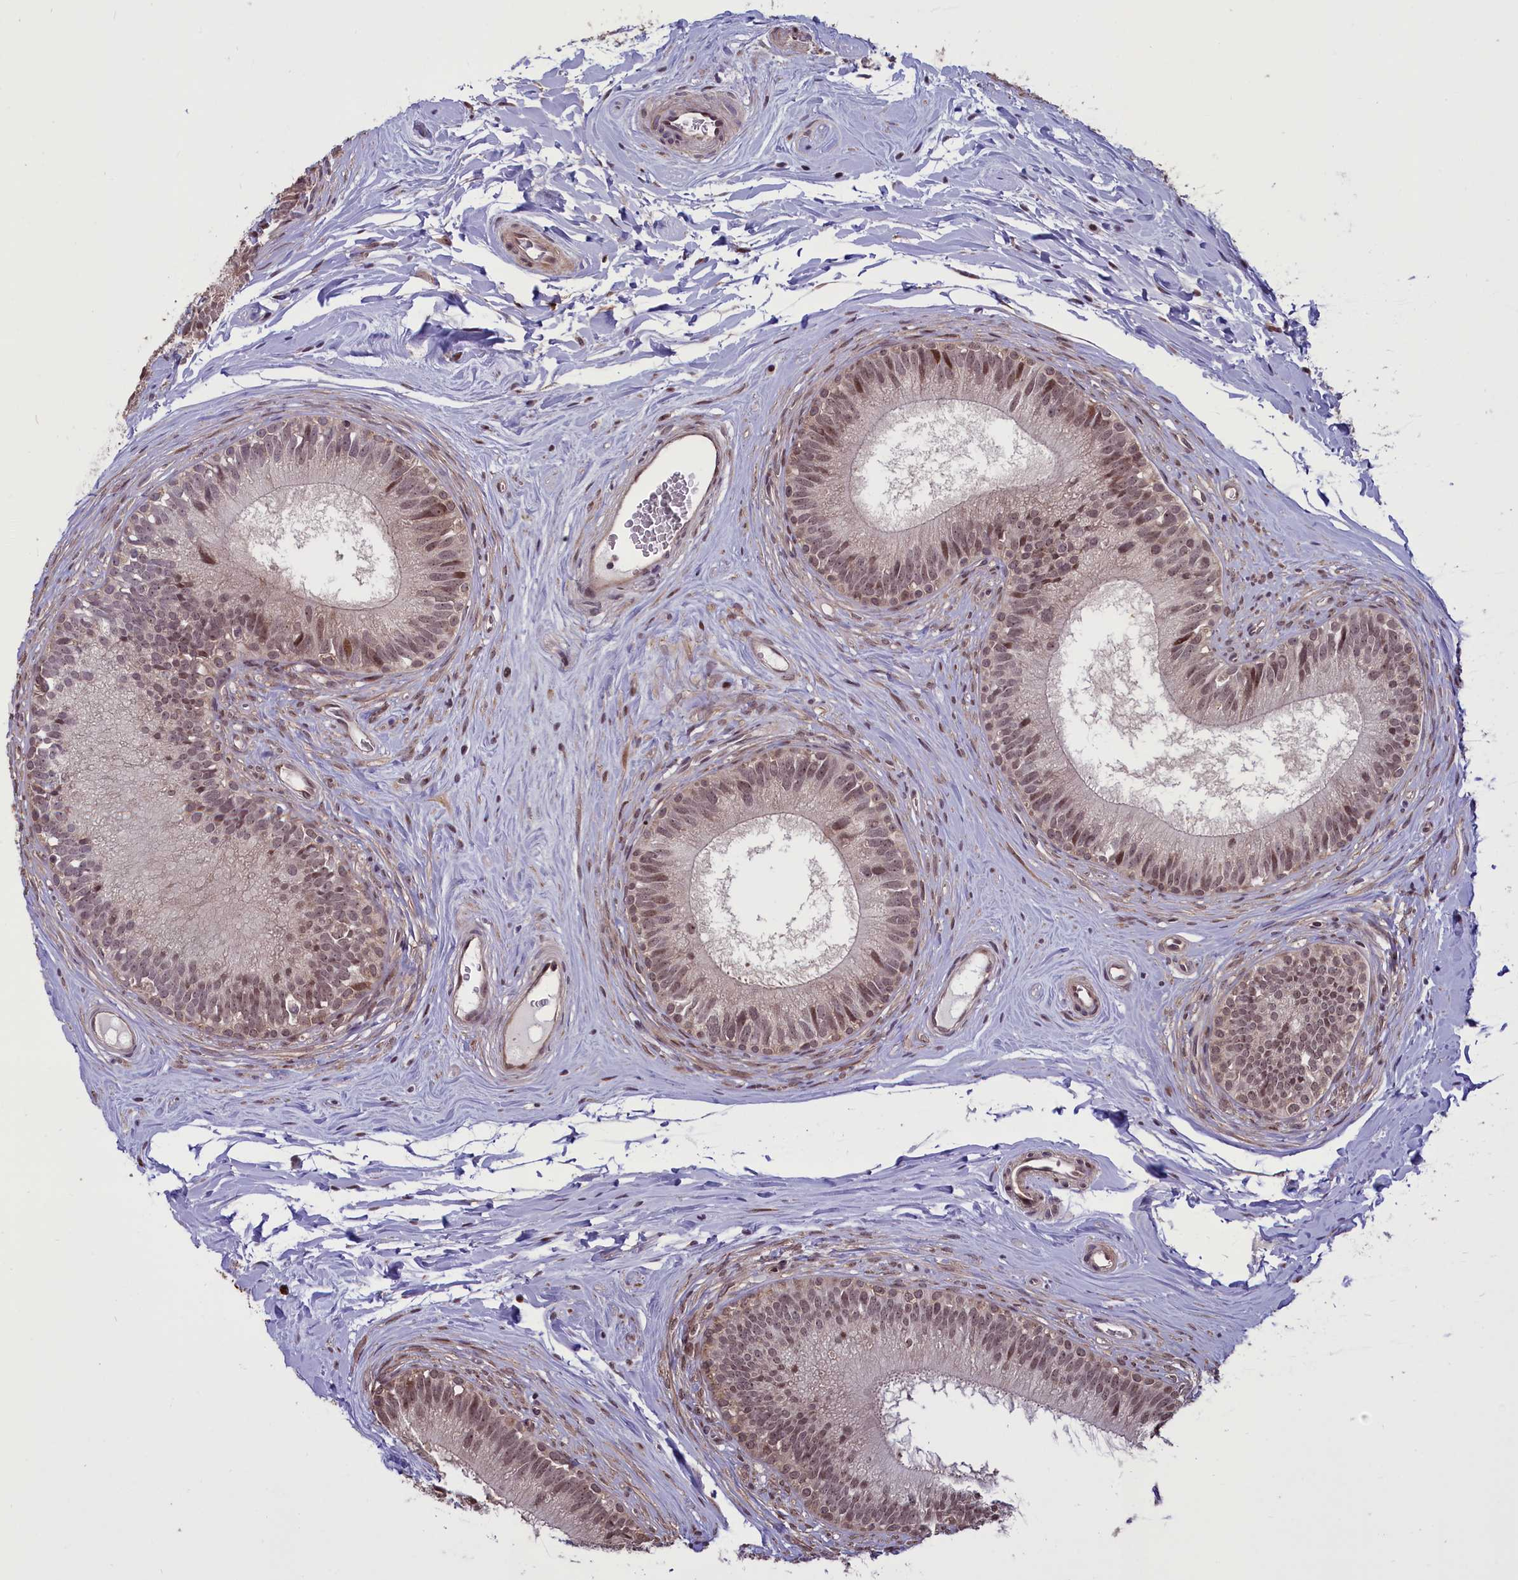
{"staining": {"intensity": "moderate", "quantity": ">75%", "location": "nuclear"}, "tissue": "epididymis", "cell_type": "Glandular cells", "image_type": "normal", "snomed": [{"axis": "morphology", "description": "Normal tissue, NOS"}, {"axis": "topography", "description": "Epididymis"}], "caption": "Immunohistochemical staining of benign human epididymis exhibits medium levels of moderate nuclear staining in approximately >75% of glandular cells. (Stains: DAB (3,3'-diaminobenzidine) in brown, nuclei in blue, Microscopy: brightfield microscopy at high magnification).", "gene": "SHFL", "patient": {"sex": "male", "age": 33}}